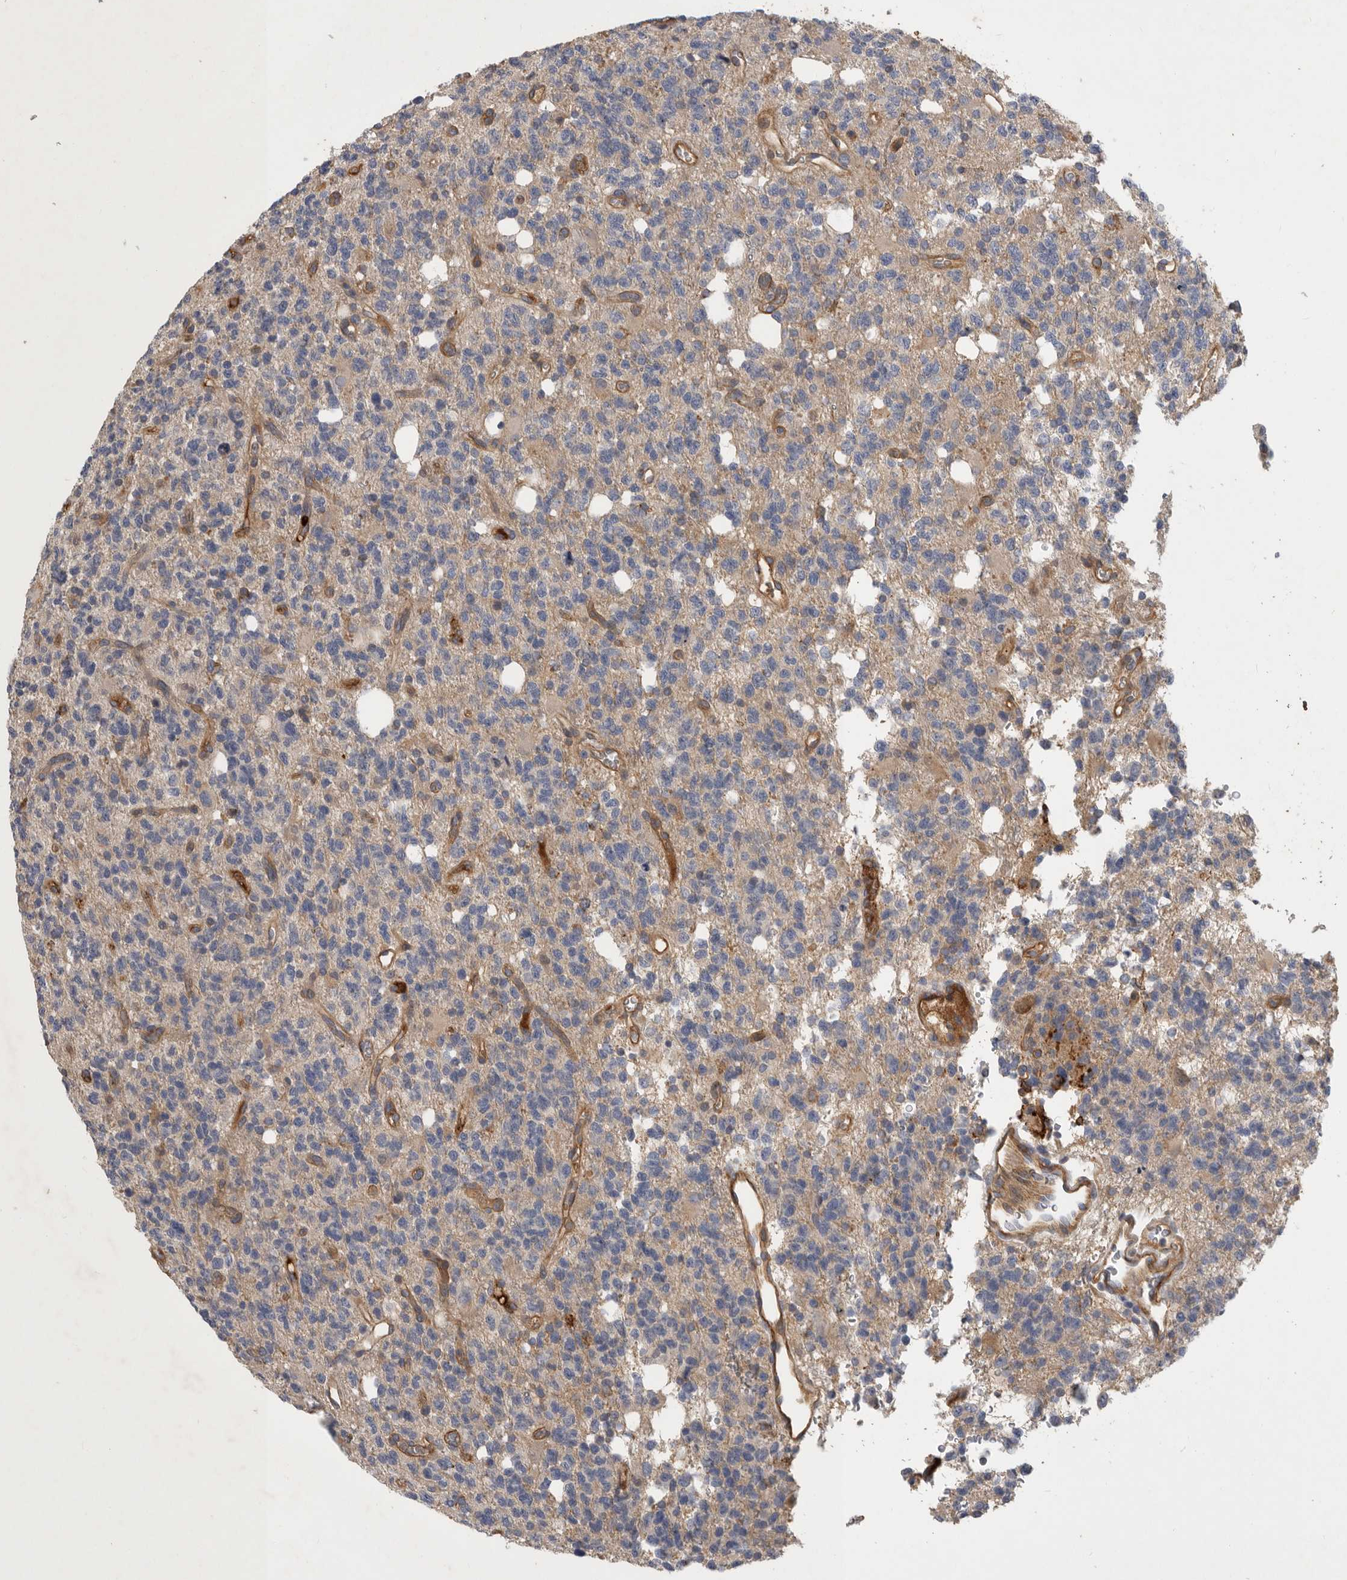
{"staining": {"intensity": "negative", "quantity": "none", "location": "none"}, "tissue": "glioma", "cell_type": "Tumor cells", "image_type": "cancer", "snomed": [{"axis": "morphology", "description": "Glioma, malignant, High grade"}, {"axis": "topography", "description": "Brain"}], "caption": "Micrograph shows no significant protein staining in tumor cells of malignant glioma (high-grade). (Stains: DAB (3,3'-diaminobenzidine) immunohistochemistry (IHC) with hematoxylin counter stain, Microscopy: brightfield microscopy at high magnification).", "gene": "MLPH", "patient": {"sex": "female", "age": 62}}